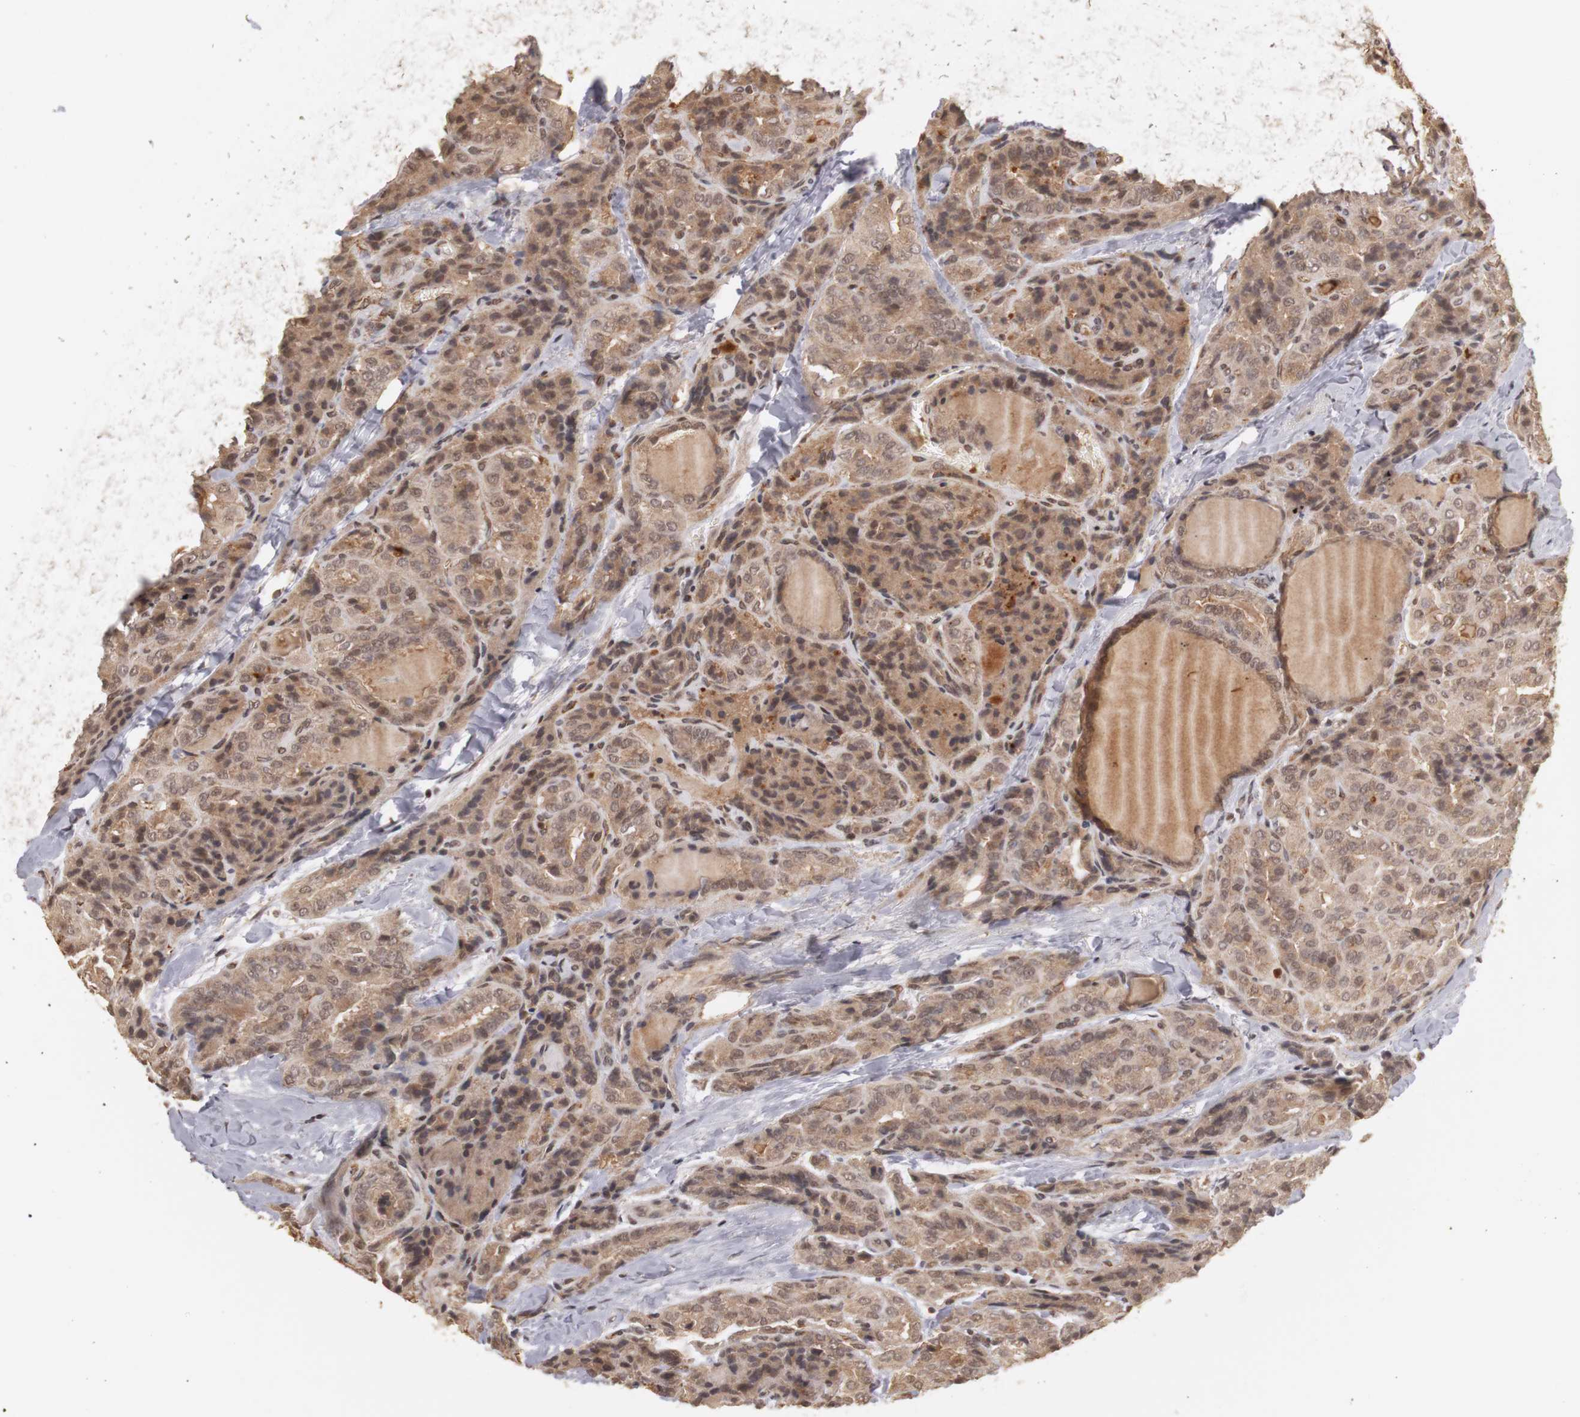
{"staining": {"intensity": "moderate", "quantity": ">75%", "location": "cytoplasmic/membranous,nuclear"}, "tissue": "thyroid cancer", "cell_type": "Tumor cells", "image_type": "cancer", "snomed": [{"axis": "morphology", "description": "Papillary adenocarcinoma, NOS"}, {"axis": "topography", "description": "Thyroid gland"}], "caption": "Human thyroid cancer (papillary adenocarcinoma) stained for a protein (brown) demonstrates moderate cytoplasmic/membranous and nuclear positive staining in approximately >75% of tumor cells.", "gene": "PLEKHA1", "patient": {"sex": "female", "age": 71}}